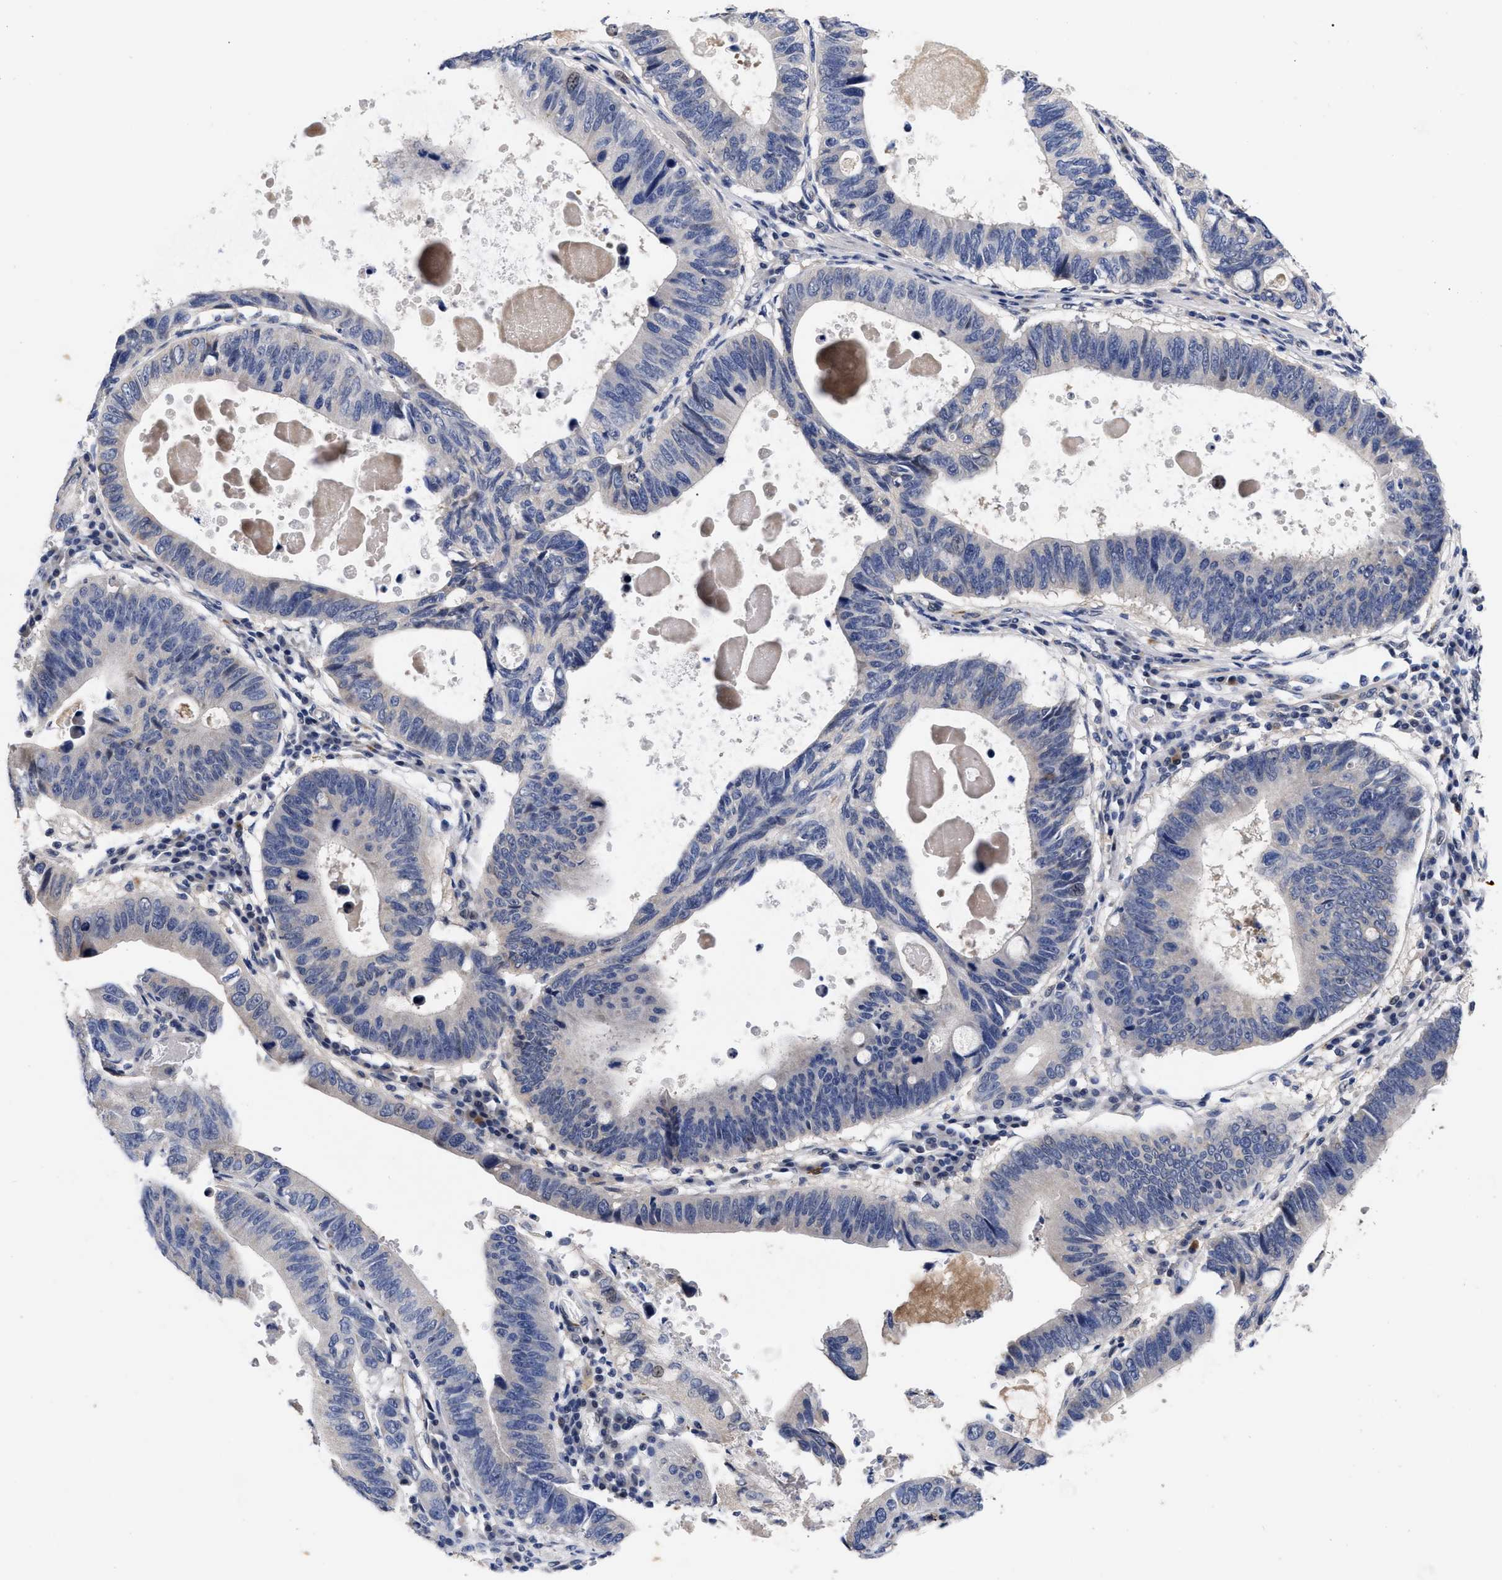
{"staining": {"intensity": "negative", "quantity": "none", "location": "none"}, "tissue": "stomach cancer", "cell_type": "Tumor cells", "image_type": "cancer", "snomed": [{"axis": "morphology", "description": "Adenocarcinoma, NOS"}, {"axis": "topography", "description": "Stomach"}], "caption": "Micrograph shows no significant protein positivity in tumor cells of adenocarcinoma (stomach).", "gene": "CCN5", "patient": {"sex": "male", "age": 59}}